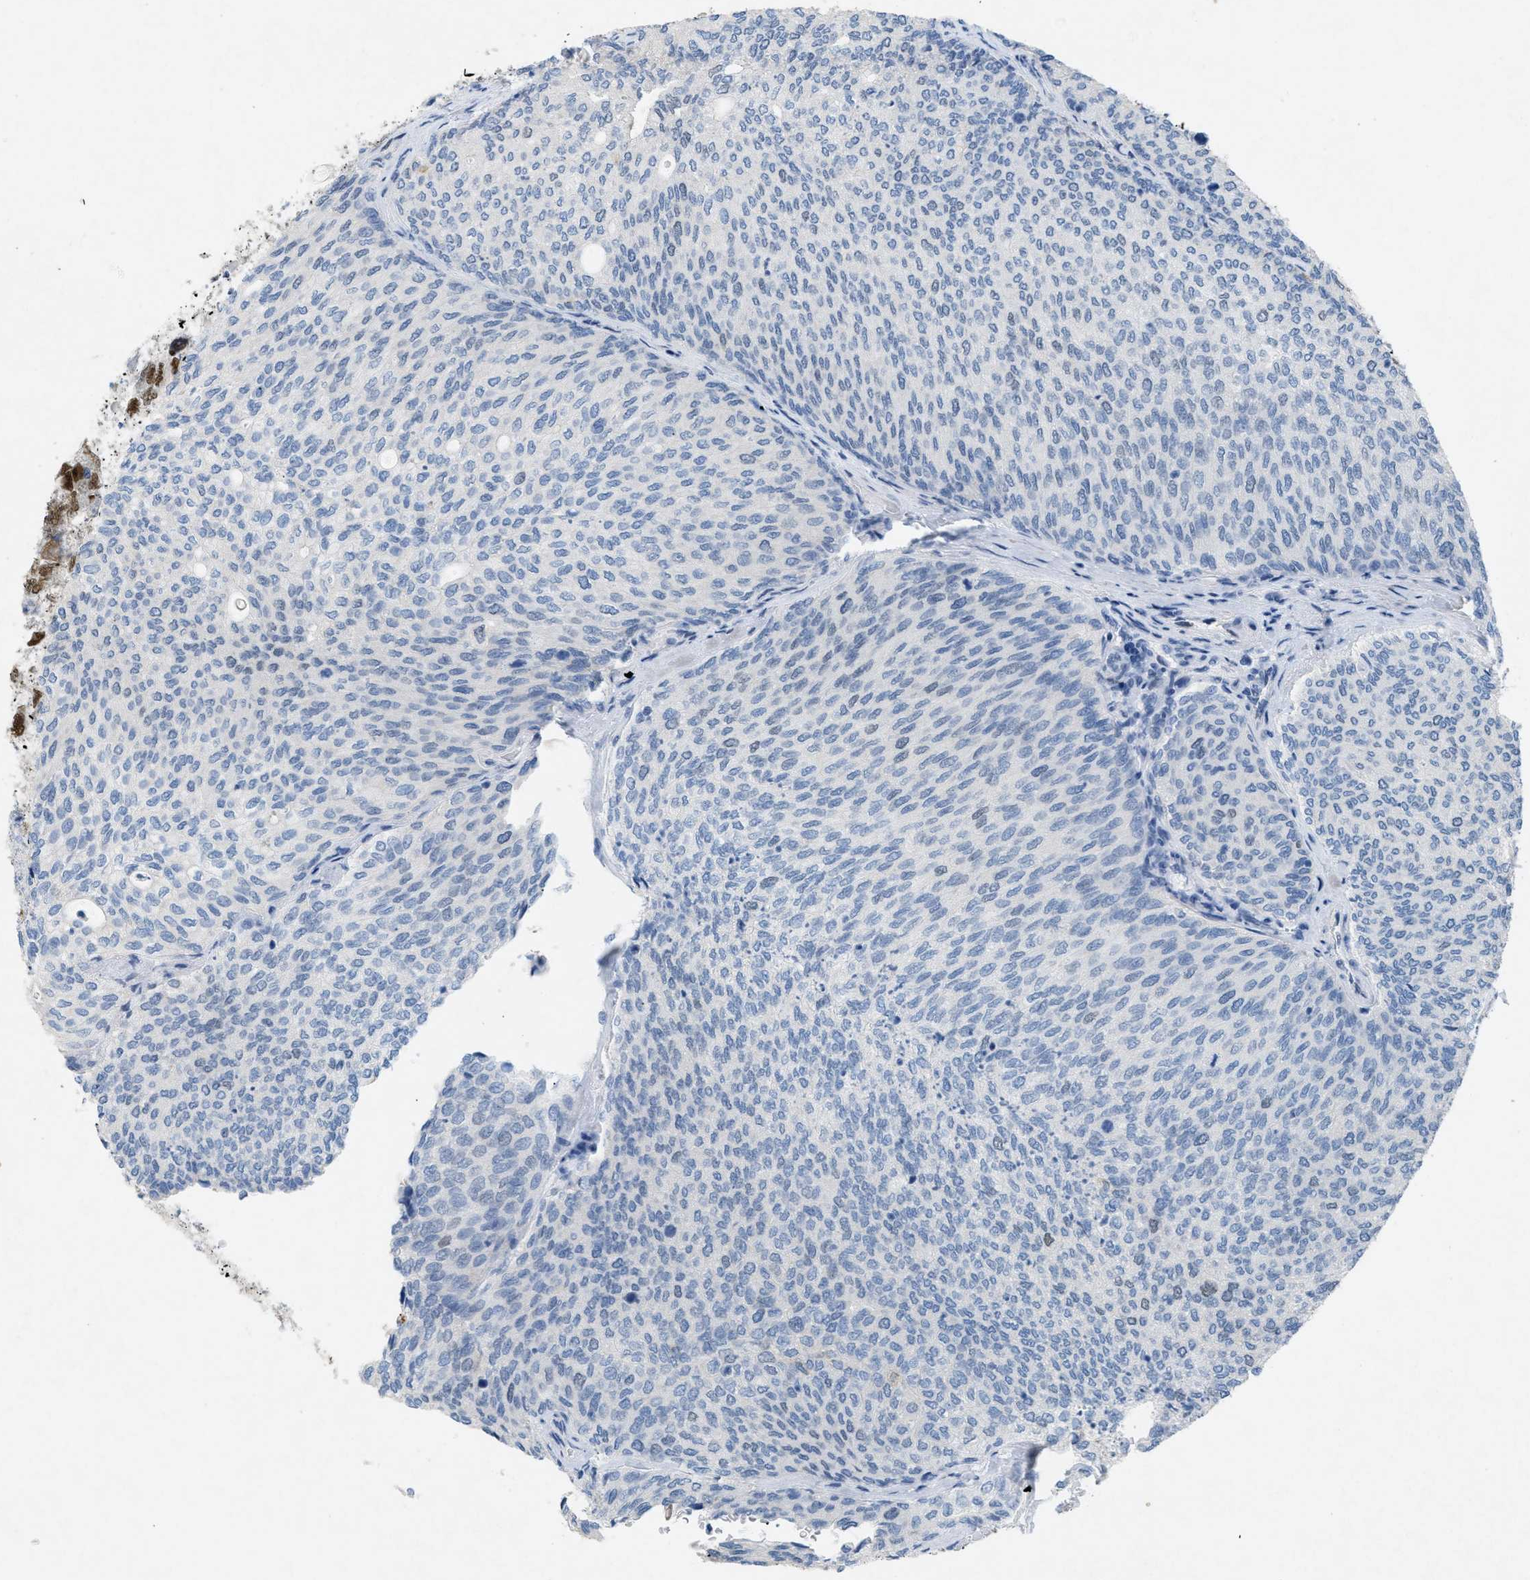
{"staining": {"intensity": "negative", "quantity": "none", "location": "none"}, "tissue": "urothelial cancer", "cell_type": "Tumor cells", "image_type": "cancer", "snomed": [{"axis": "morphology", "description": "Urothelial carcinoma, Low grade"}, {"axis": "topography", "description": "Urinary bladder"}], "caption": "Tumor cells show no significant protein positivity in urothelial carcinoma (low-grade). The staining was performed using DAB to visualize the protein expression in brown, while the nuclei were stained in blue with hematoxylin (Magnification: 20x).", "gene": "TASOR", "patient": {"sex": "female", "age": 79}}